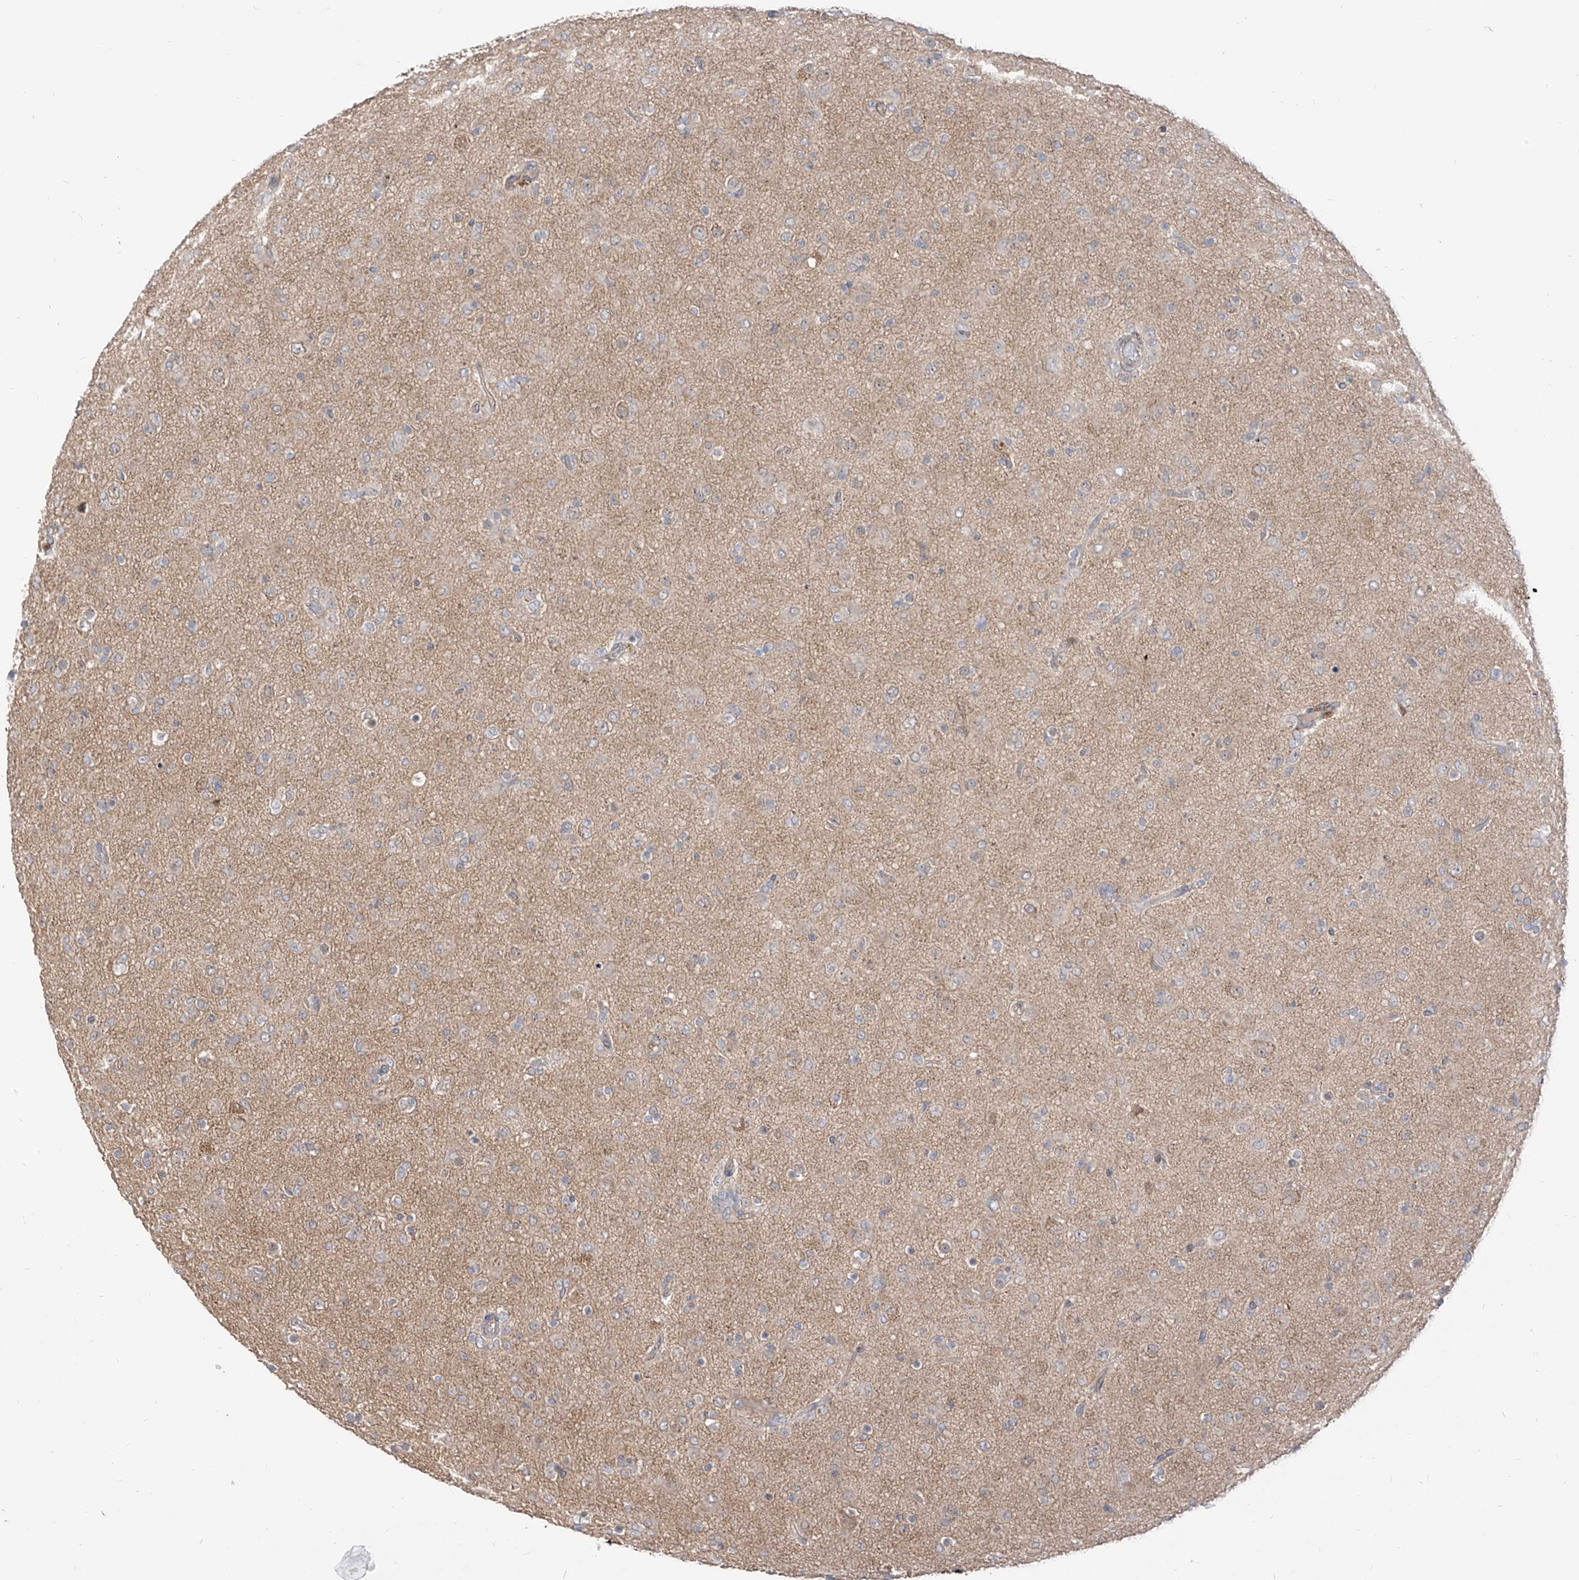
{"staining": {"intensity": "weak", "quantity": "25%-75%", "location": "cytoplasmic/membranous"}, "tissue": "glioma", "cell_type": "Tumor cells", "image_type": "cancer", "snomed": [{"axis": "morphology", "description": "Glioma, malignant, Low grade"}, {"axis": "topography", "description": "Brain"}], "caption": "IHC staining of malignant glioma (low-grade), which shows low levels of weak cytoplasmic/membranous expression in about 25%-75% of tumor cells indicating weak cytoplasmic/membranous protein positivity. The staining was performed using DAB (brown) for protein detection and nuclei were counterstained in hematoxylin (blue).", "gene": "MTUS2", "patient": {"sex": "male", "age": 65}}